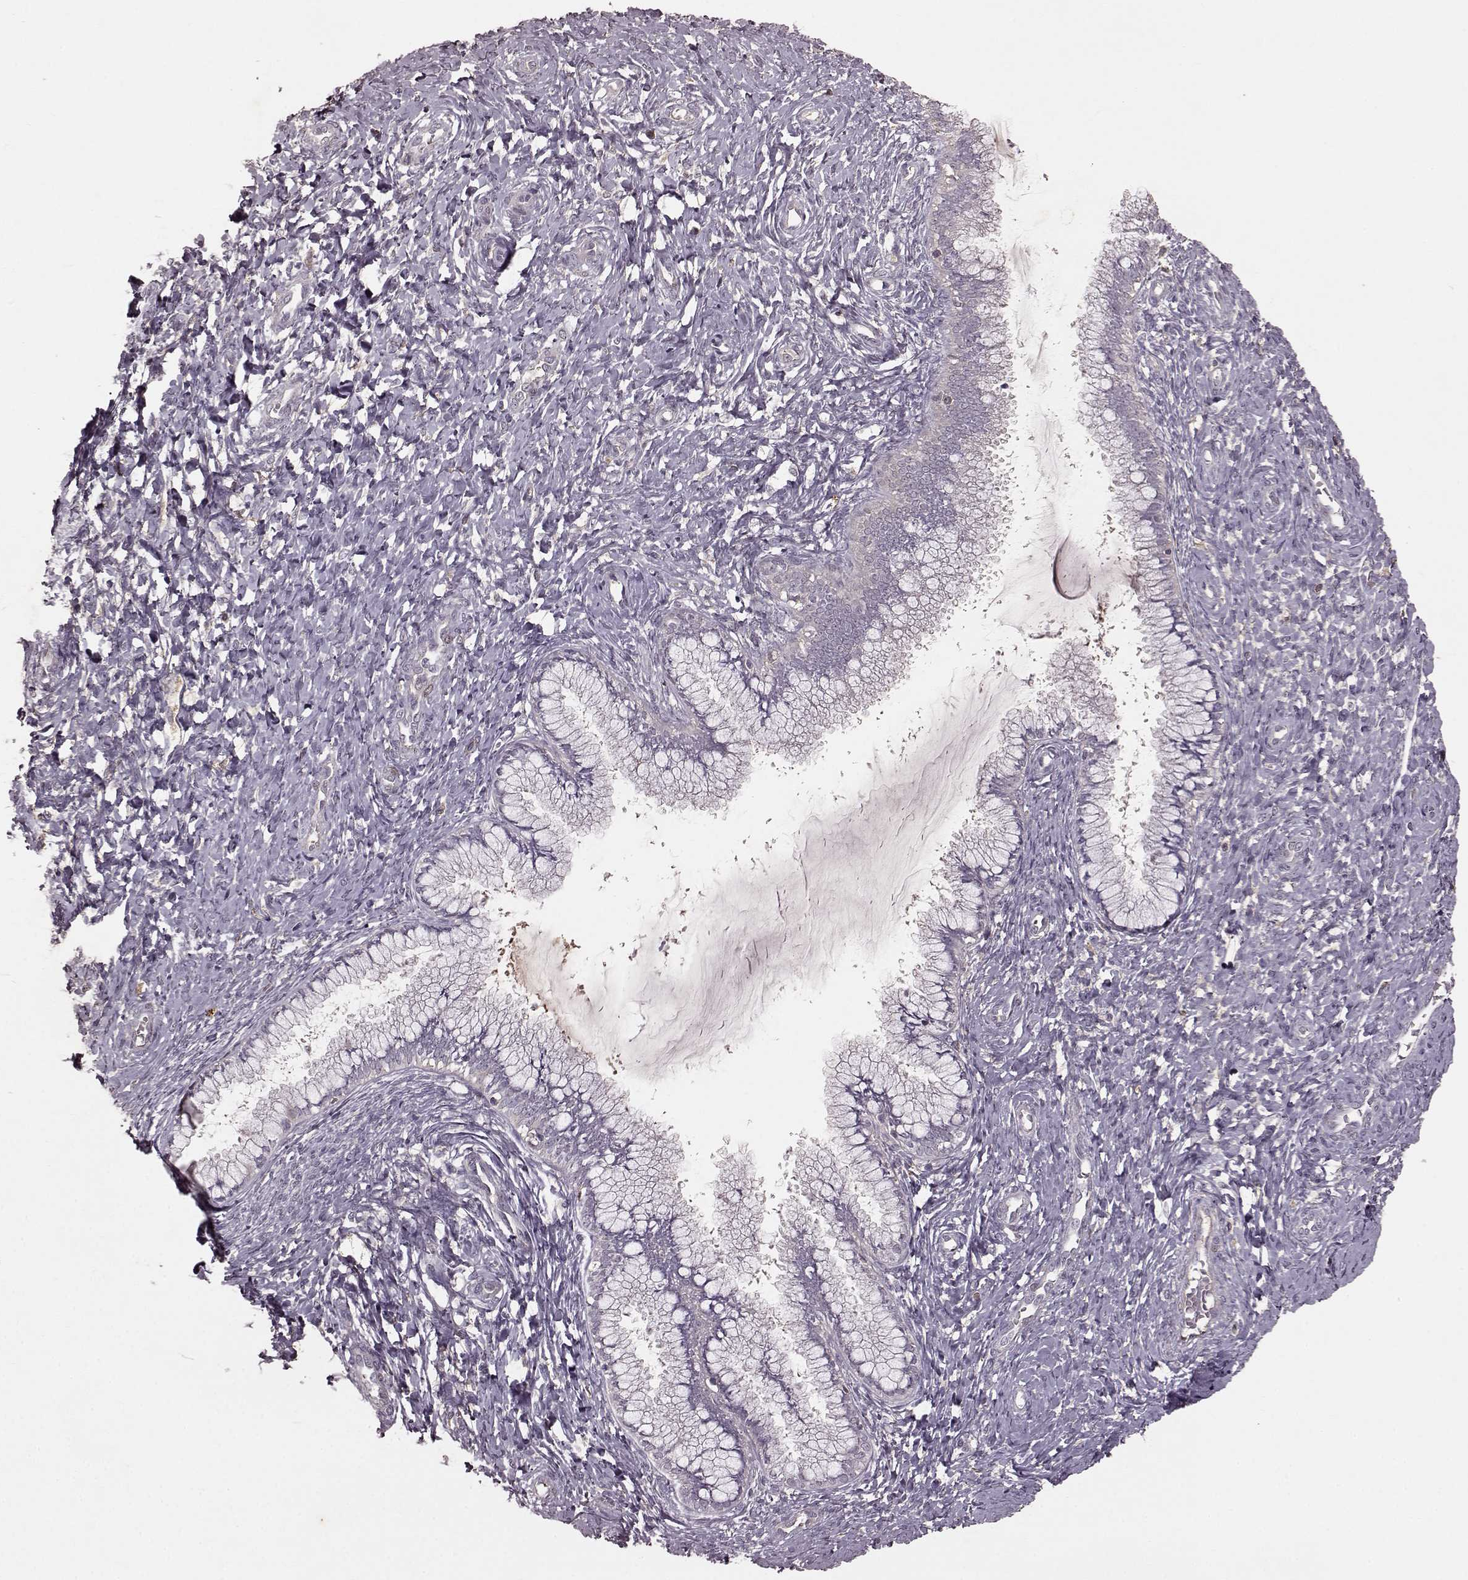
{"staining": {"intensity": "negative", "quantity": "none", "location": "none"}, "tissue": "cervix", "cell_type": "Glandular cells", "image_type": "normal", "snomed": [{"axis": "morphology", "description": "Normal tissue, NOS"}, {"axis": "topography", "description": "Cervix"}], "caption": "Immunohistochemistry (IHC) photomicrograph of benign cervix: human cervix stained with DAB reveals no significant protein expression in glandular cells. Nuclei are stained in blue.", "gene": "FRRS1L", "patient": {"sex": "female", "age": 37}}